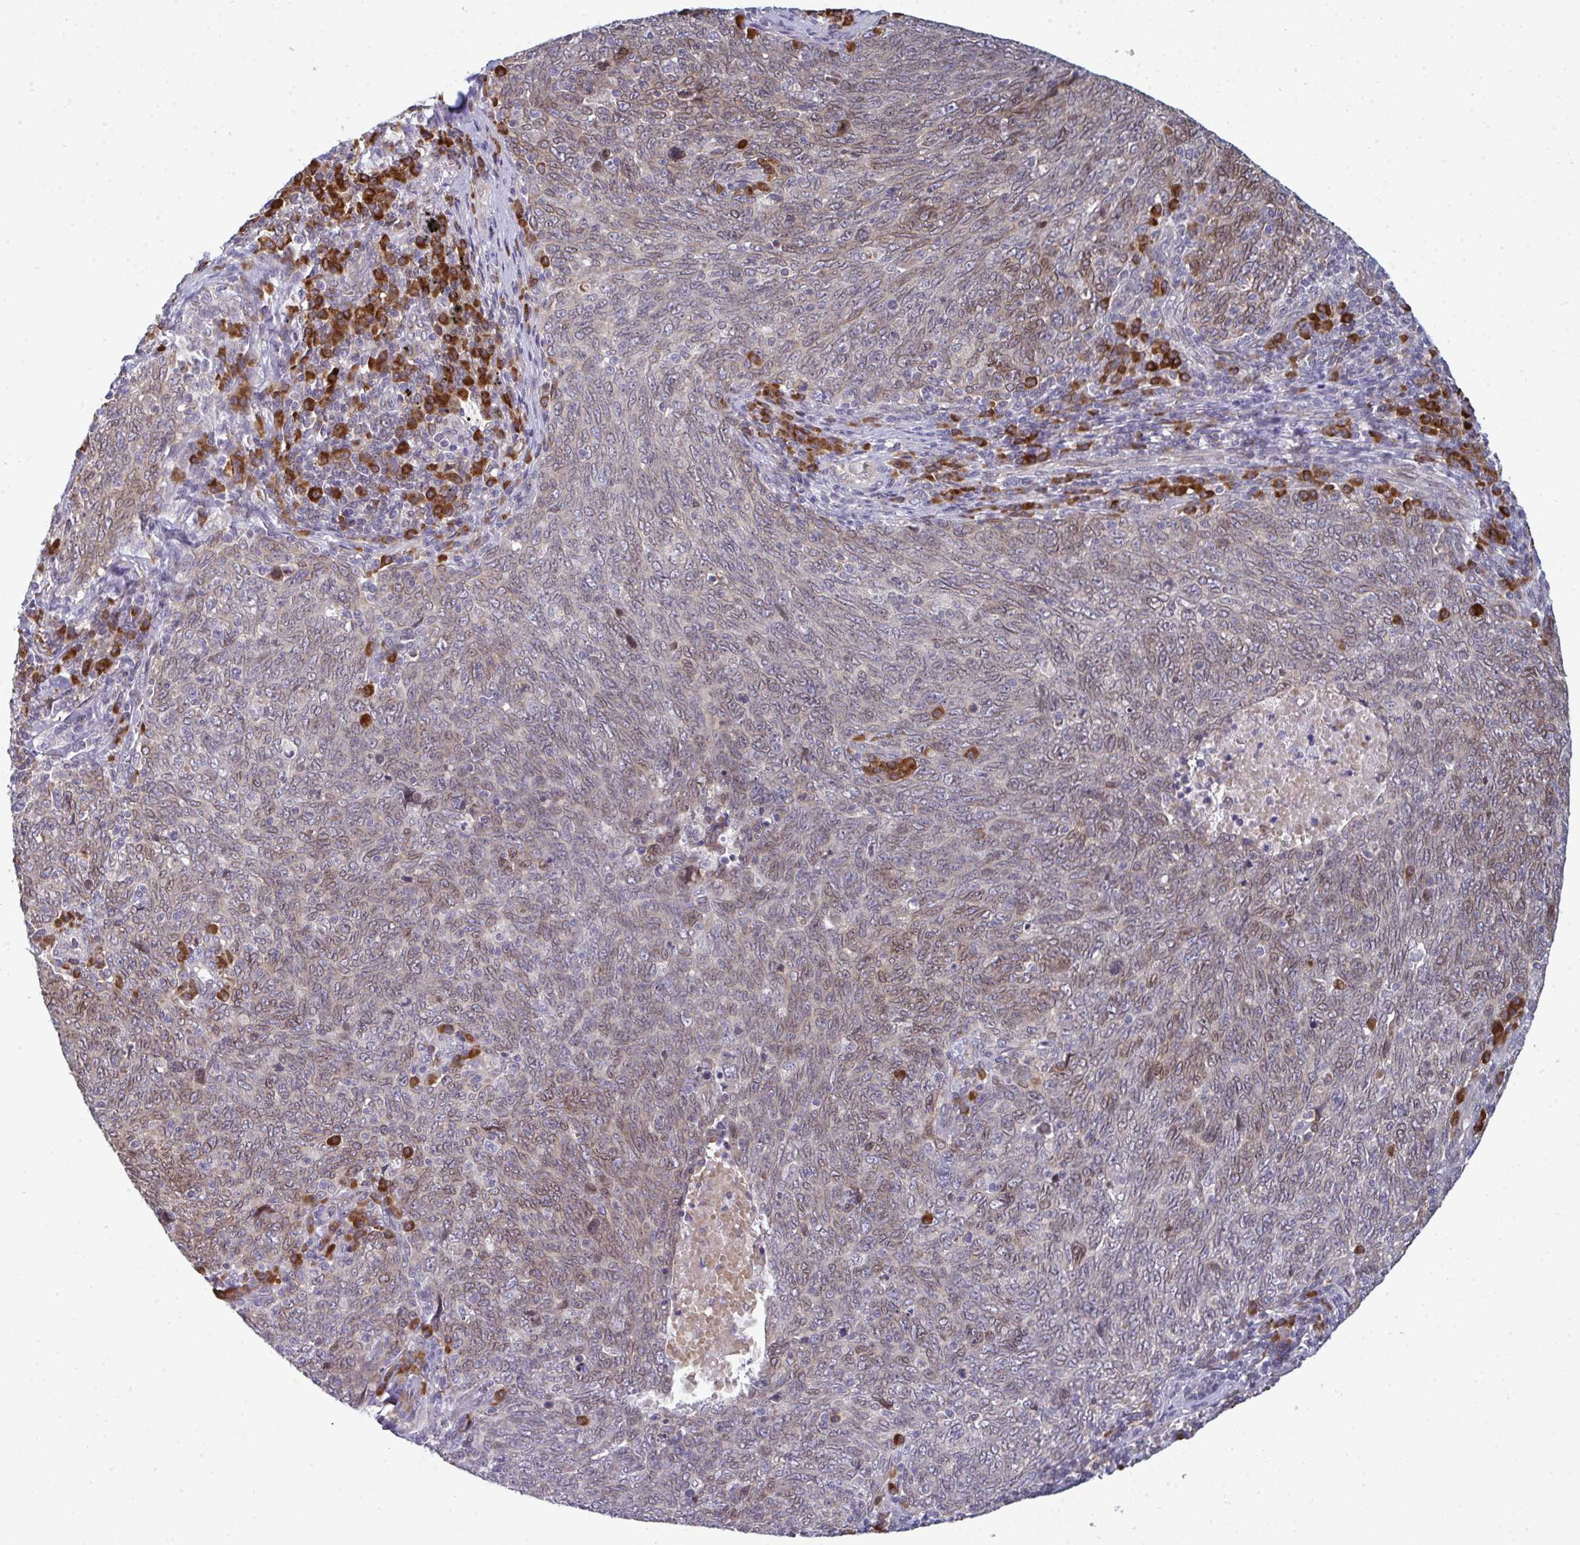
{"staining": {"intensity": "weak", "quantity": ">75%", "location": "cytoplasmic/membranous"}, "tissue": "lung cancer", "cell_type": "Tumor cells", "image_type": "cancer", "snomed": [{"axis": "morphology", "description": "Squamous cell carcinoma, NOS"}, {"axis": "topography", "description": "Lung"}], "caption": "A brown stain shows weak cytoplasmic/membranous staining of a protein in lung squamous cell carcinoma tumor cells. (brown staining indicates protein expression, while blue staining denotes nuclei).", "gene": "LYSMD4", "patient": {"sex": "female", "age": 72}}